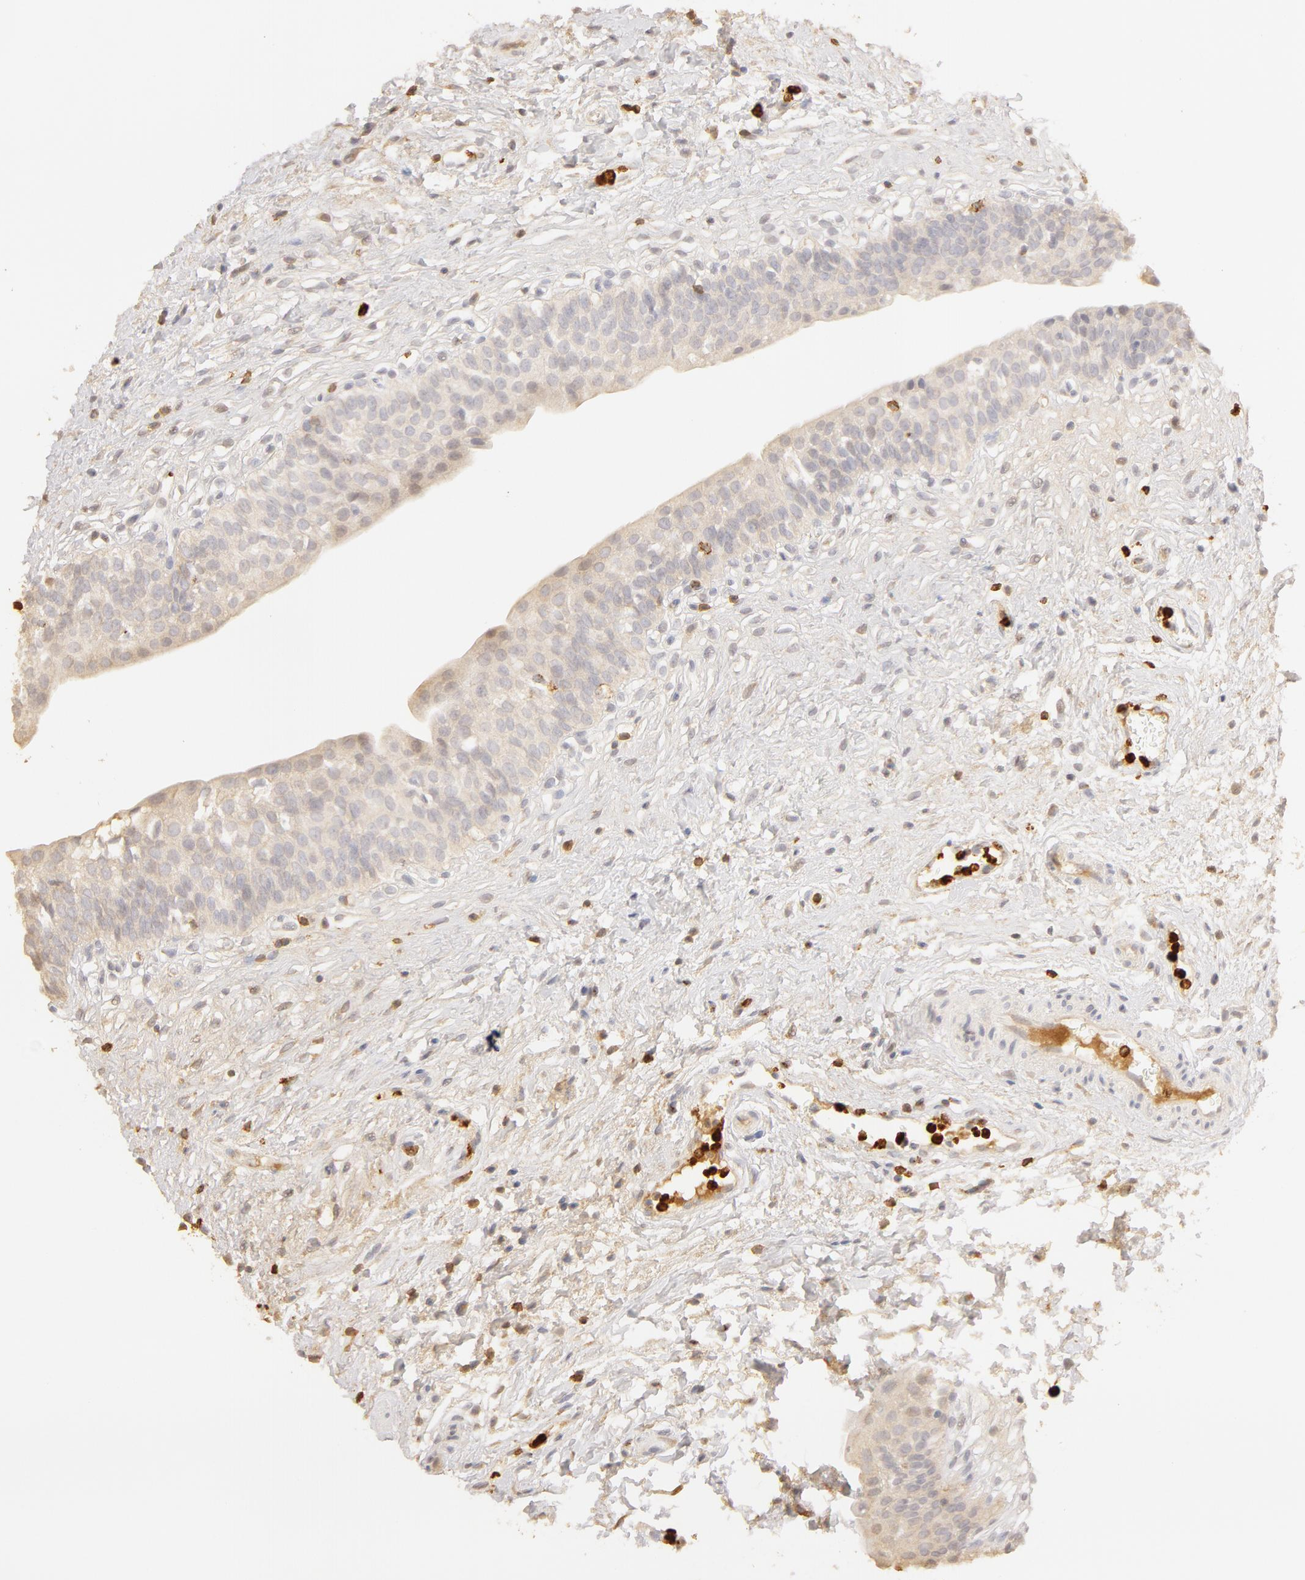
{"staining": {"intensity": "weak", "quantity": "25%-75%", "location": "cytoplasmic/membranous"}, "tissue": "urinary bladder", "cell_type": "Urothelial cells", "image_type": "normal", "snomed": [{"axis": "morphology", "description": "Adenocarcinoma, NOS"}, {"axis": "topography", "description": "Urinary bladder"}], "caption": "Immunohistochemical staining of benign urinary bladder shows 25%-75% levels of weak cytoplasmic/membranous protein expression in about 25%-75% of urothelial cells.", "gene": "C1R", "patient": {"sex": "male", "age": 61}}